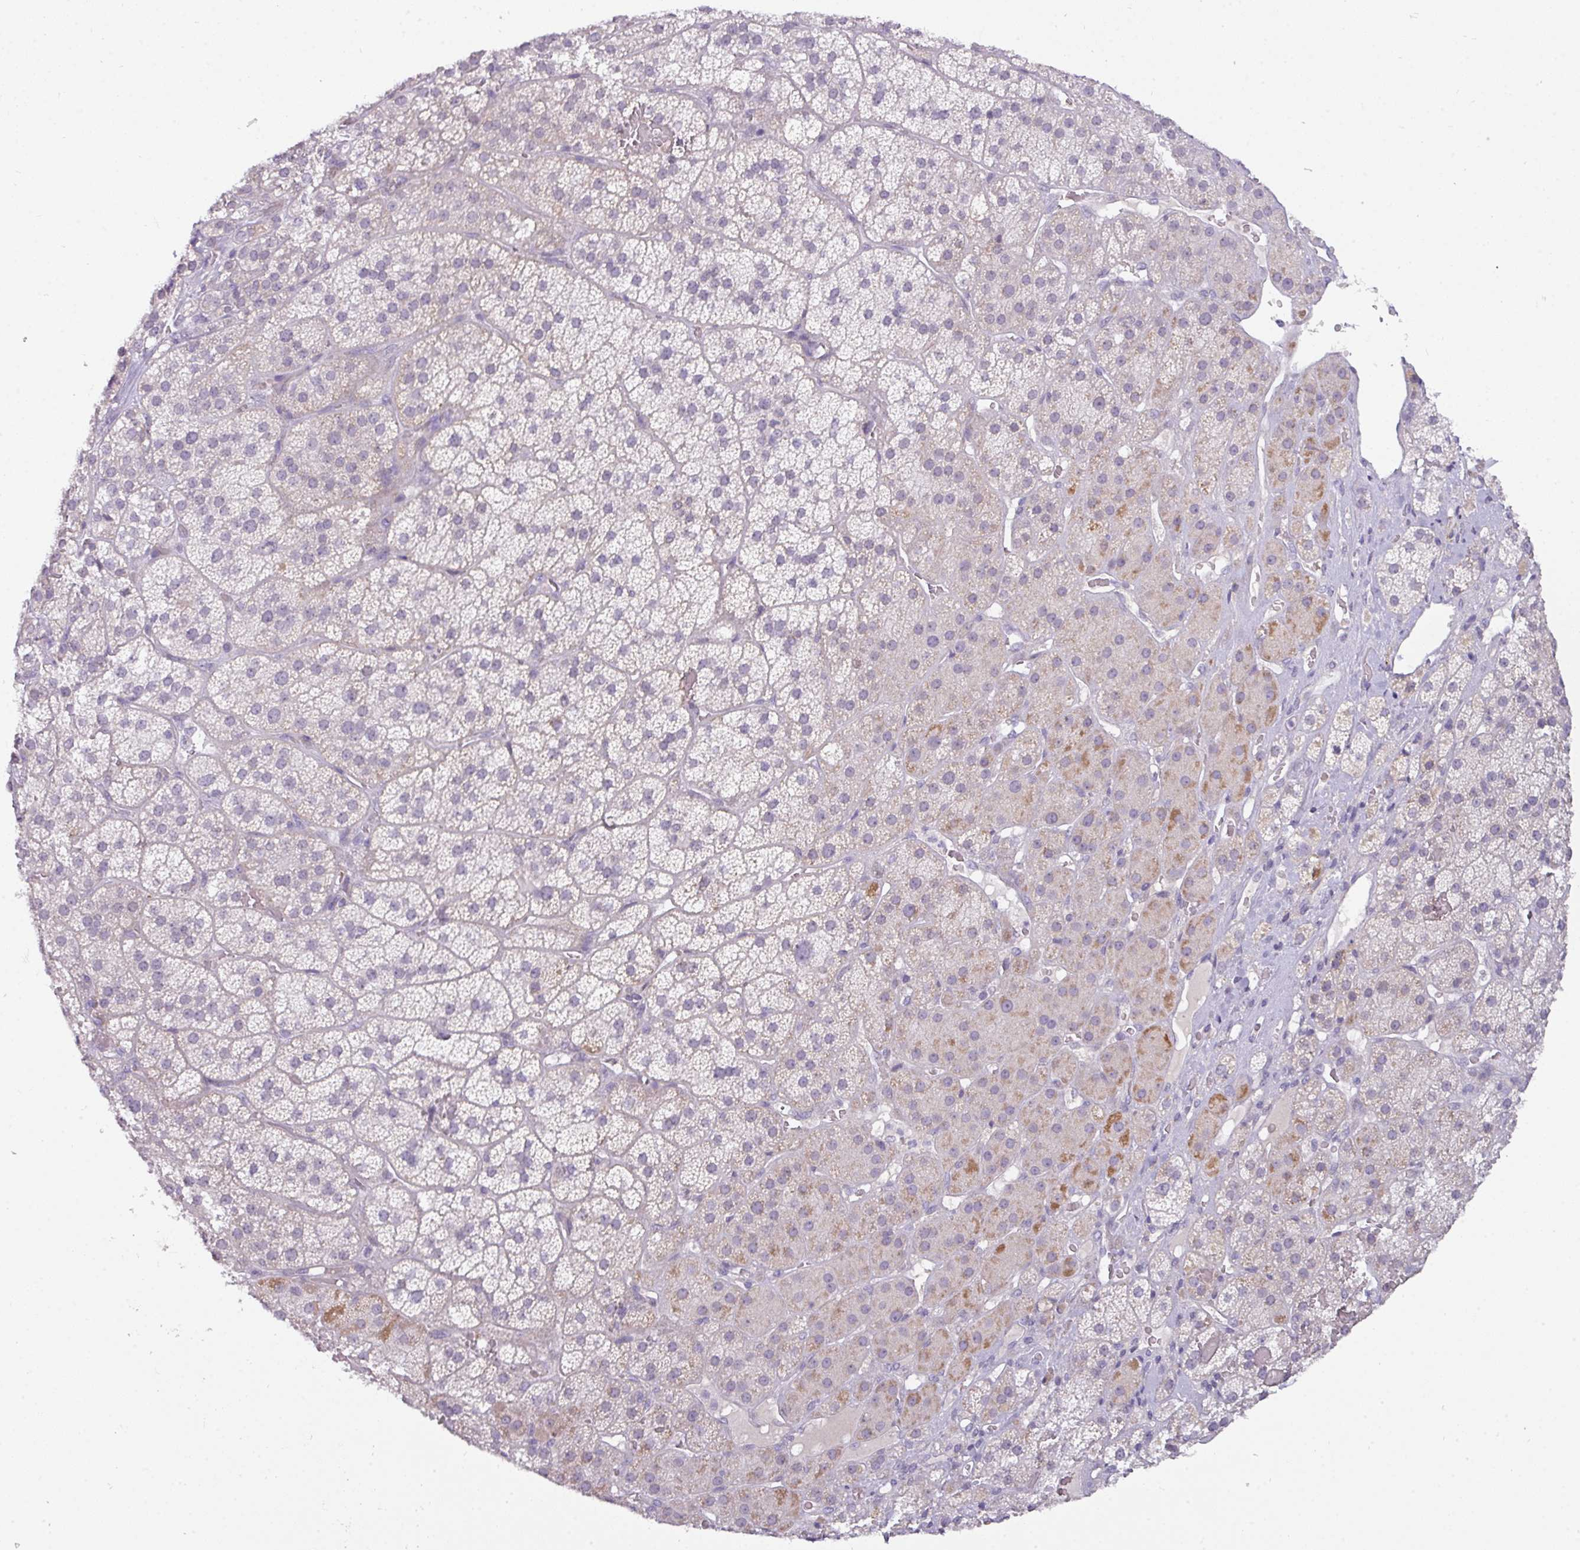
{"staining": {"intensity": "moderate", "quantity": "<25%", "location": "cytoplasmic/membranous"}, "tissue": "adrenal gland", "cell_type": "Glandular cells", "image_type": "normal", "snomed": [{"axis": "morphology", "description": "Normal tissue, NOS"}, {"axis": "topography", "description": "Adrenal gland"}], "caption": "Protein staining of benign adrenal gland demonstrates moderate cytoplasmic/membranous expression in about <25% of glandular cells.", "gene": "C2orf68", "patient": {"sex": "male", "age": 57}}